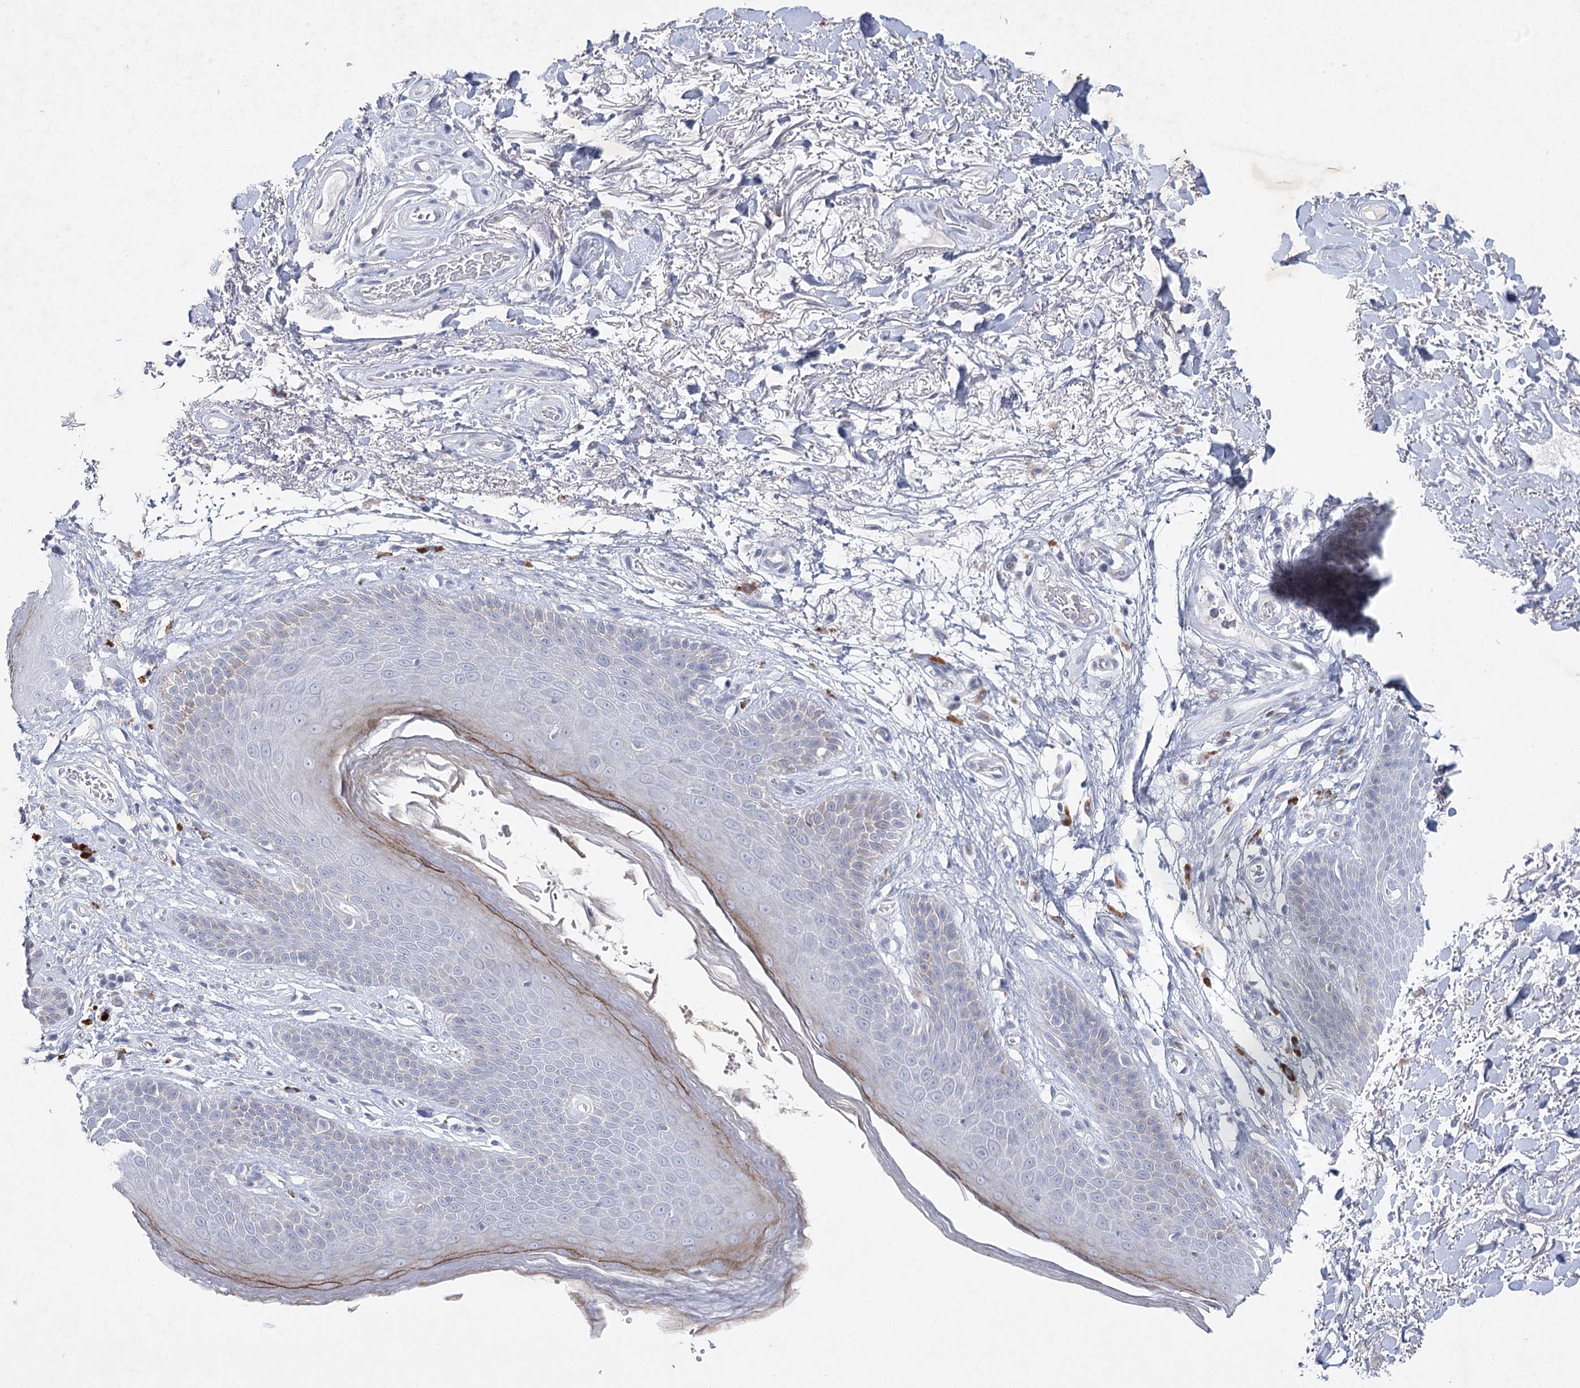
{"staining": {"intensity": "negative", "quantity": "none", "location": "none"}, "tissue": "skin", "cell_type": "Epidermal cells", "image_type": "normal", "snomed": [{"axis": "morphology", "description": "Normal tissue, NOS"}, {"axis": "topography", "description": "Anal"}], "caption": "IHC micrograph of benign skin: skin stained with DAB (3,3'-diaminobenzidine) displays no significant protein positivity in epidermal cells. Nuclei are stained in blue.", "gene": "MAP3K13", "patient": {"sex": "male", "age": 74}}